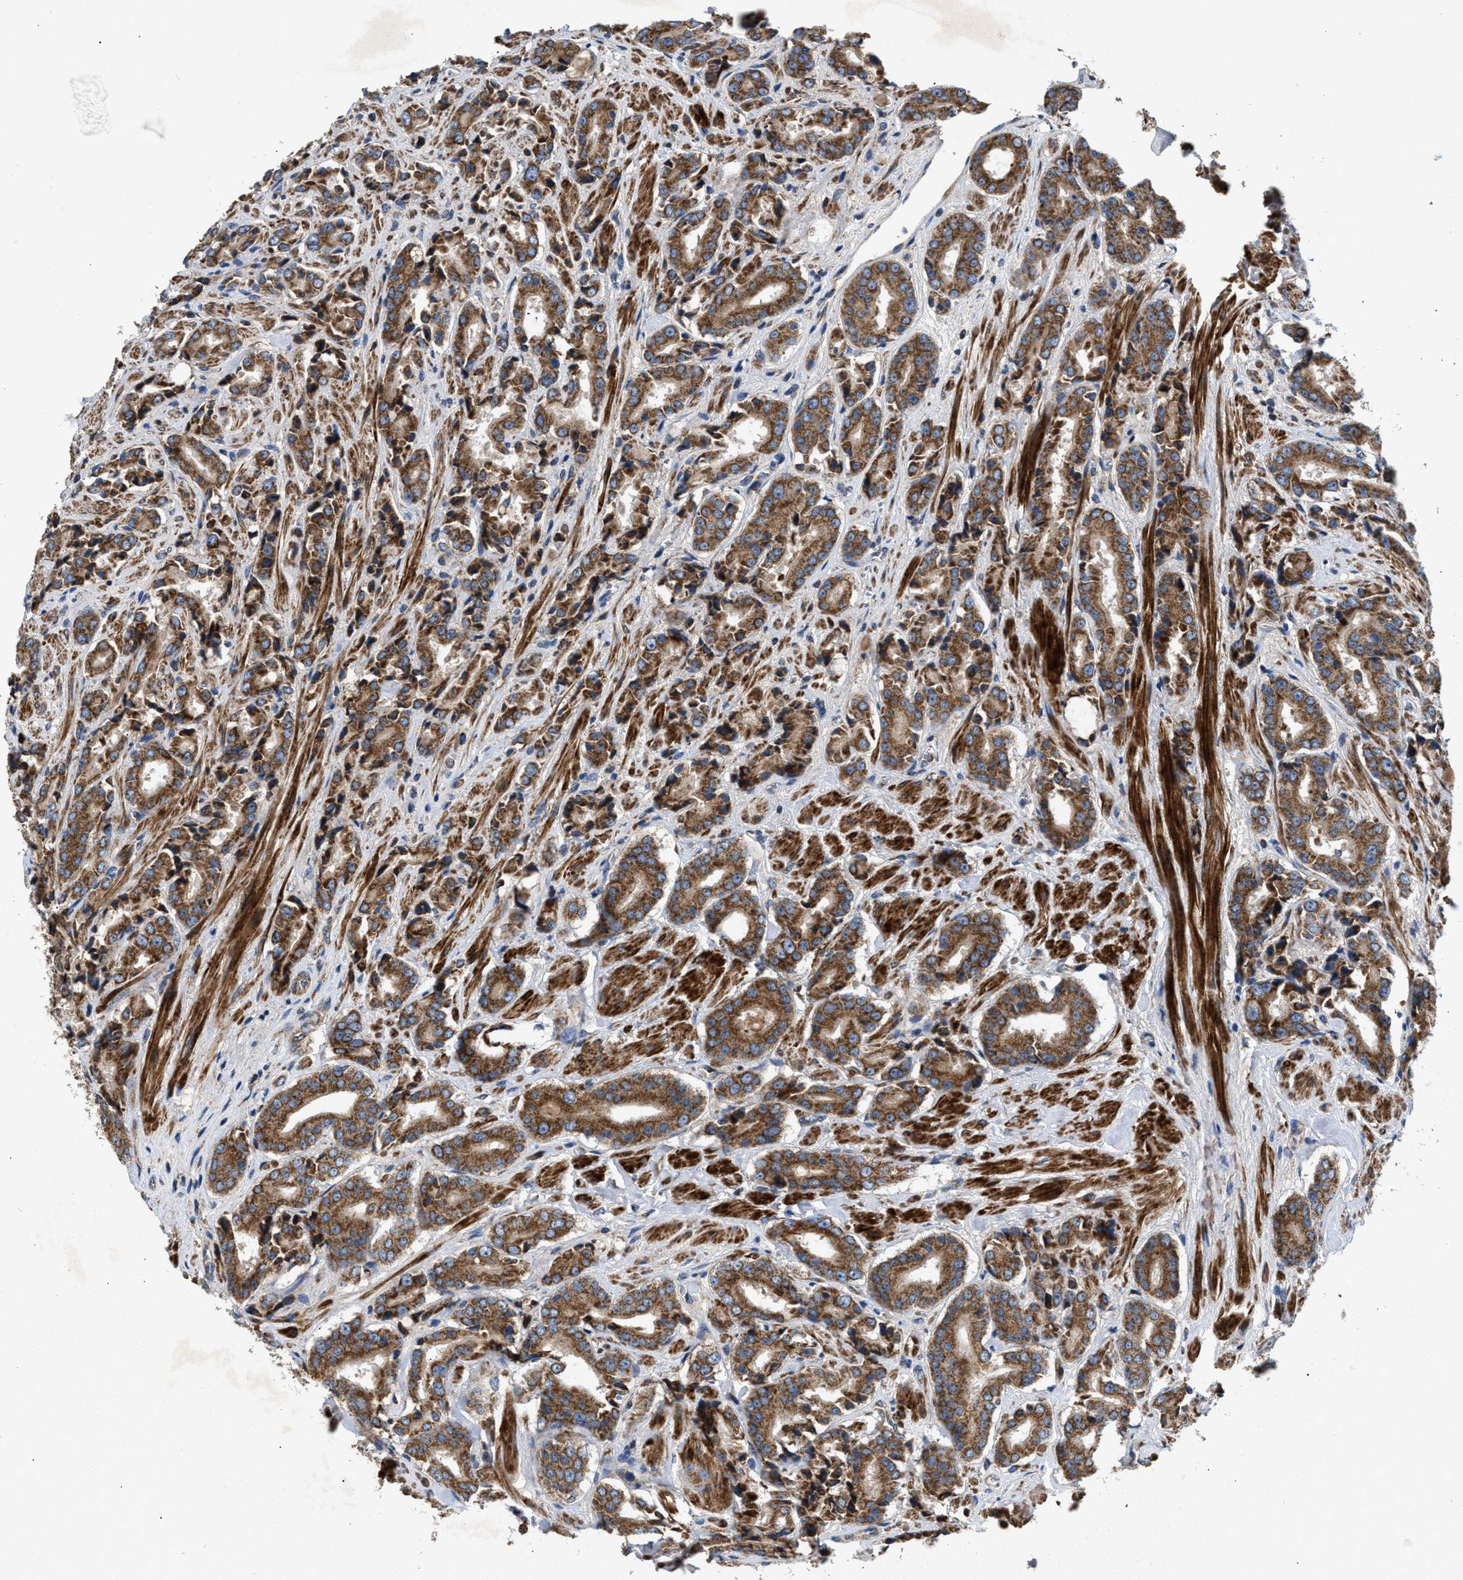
{"staining": {"intensity": "moderate", "quantity": ">75%", "location": "cytoplasmic/membranous"}, "tissue": "prostate cancer", "cell_type": "Tumor cells", "image_type": "cancer", "snomed": [{"axis": "morphology", "description": "Adenocarcinoma, High grade"}, {"axis": "topography", "description": "Prostate"}], "caption": "Immunohistochemical staining of prostate high-grade adenocarcinoma reveals moderate cytoplasmic/membranous protein positivity in approximately >75% of tumor cells.", "gene": "TACO1", "patient": {"sex": "male", "age": 71}}